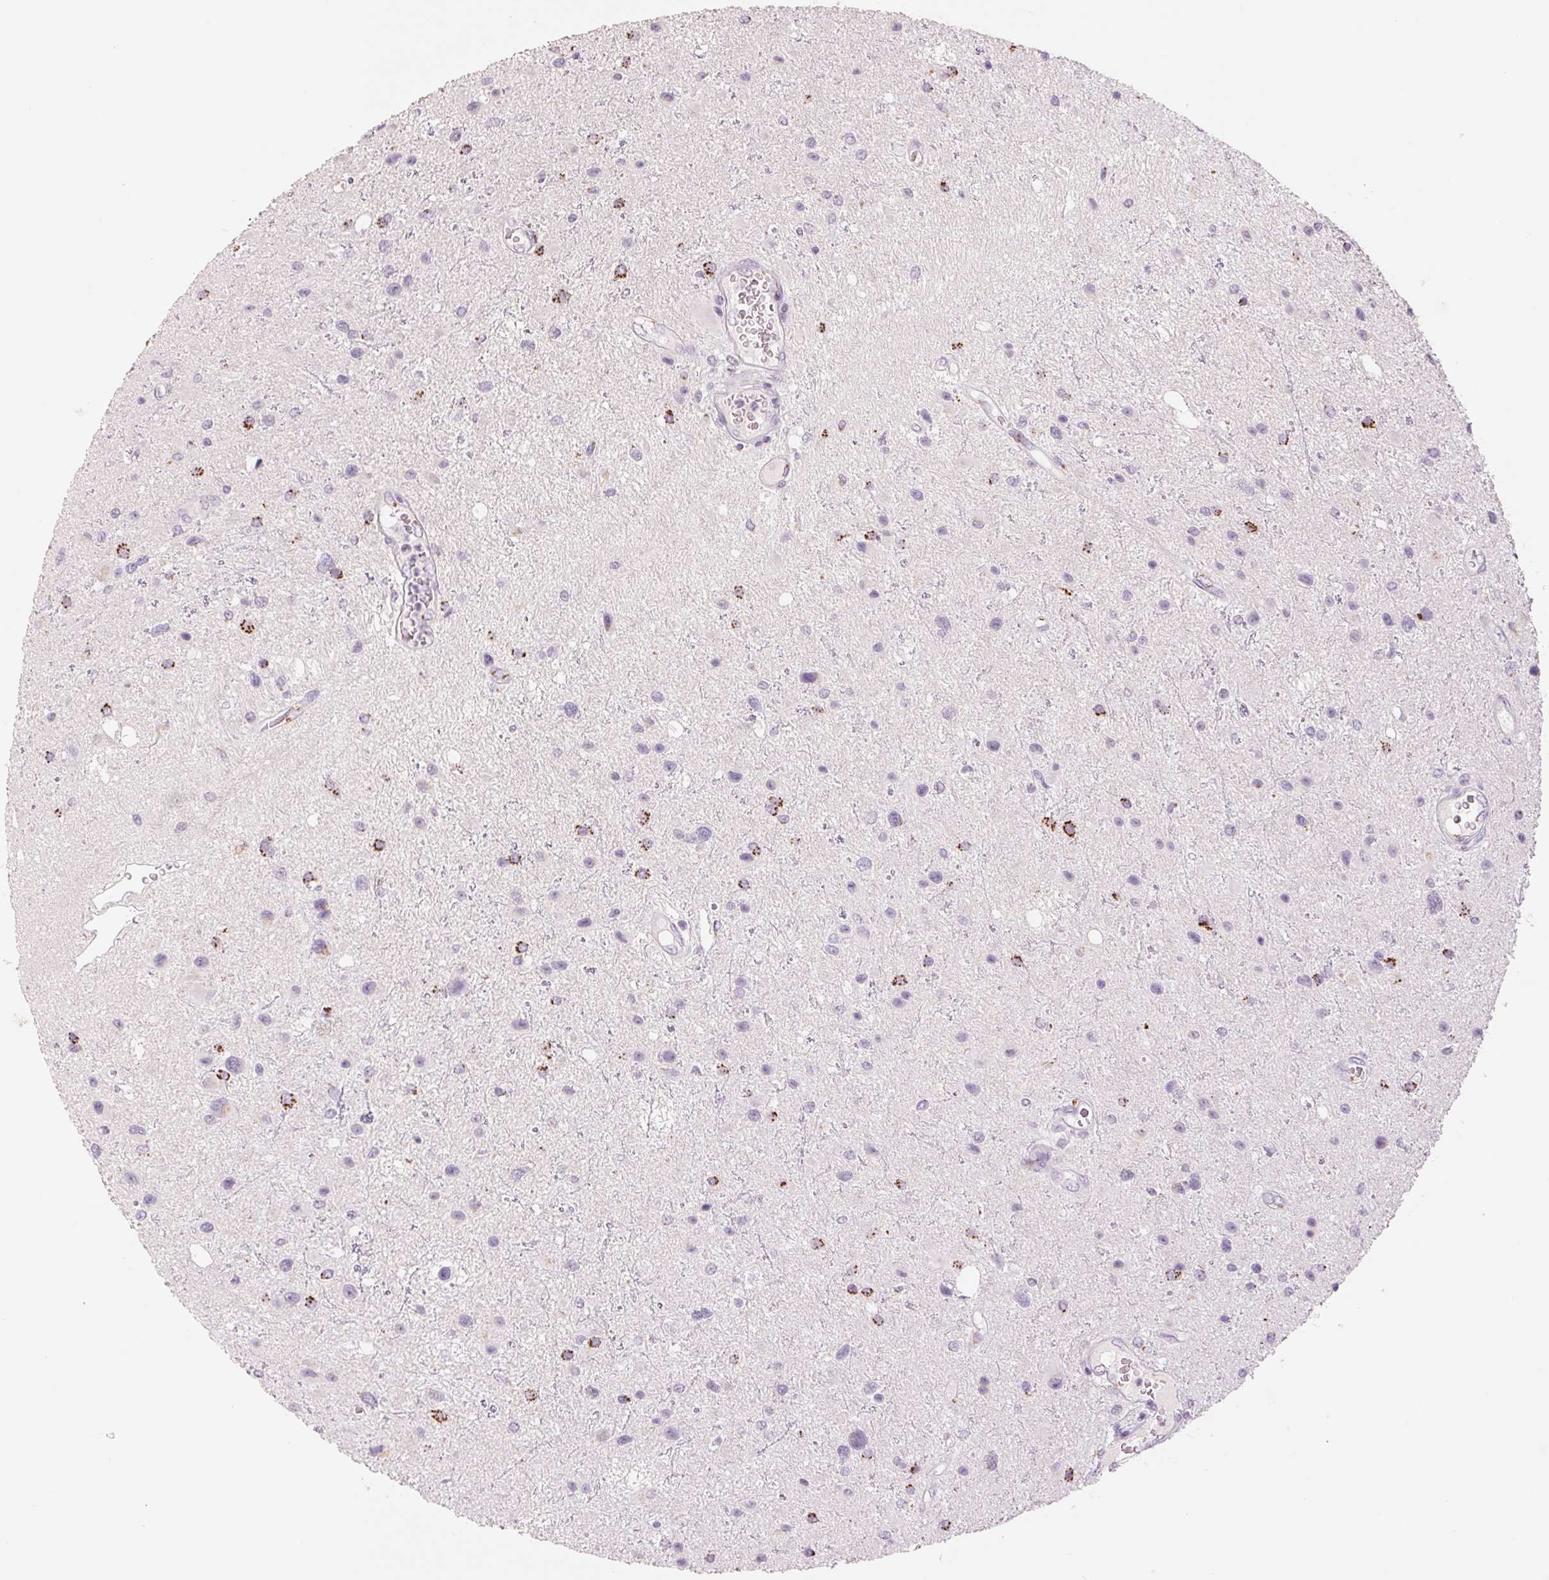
{"staining": {"intensity": "strong", "quantity": "<25%", "location": "cytoplasmic/membranous"}, "tissue": "glioma", "cell_type": "Tumor cells", "image_type": "cancer", "snomed": [{"axis": "morphology", "description": "Glioma, malignant, Low grade"}, {"axis": "topography", "description": "Brain"}], "caption": "Immunohistochemistry (IHC) staining of glioma, which displays medium levels of strong cytoplasmic/membranous staining in approximately <25% of tumor cells indicating strong cytoplasmic/membranous protein staining. The staining was performed using DAB (3,3'-diaminobenzidine) (brown) for protein detection and nuclei were counterstained in hematoxylin (blue).", "gene": "GALNT7", "patient": {"sex": "female", "age": 32}}